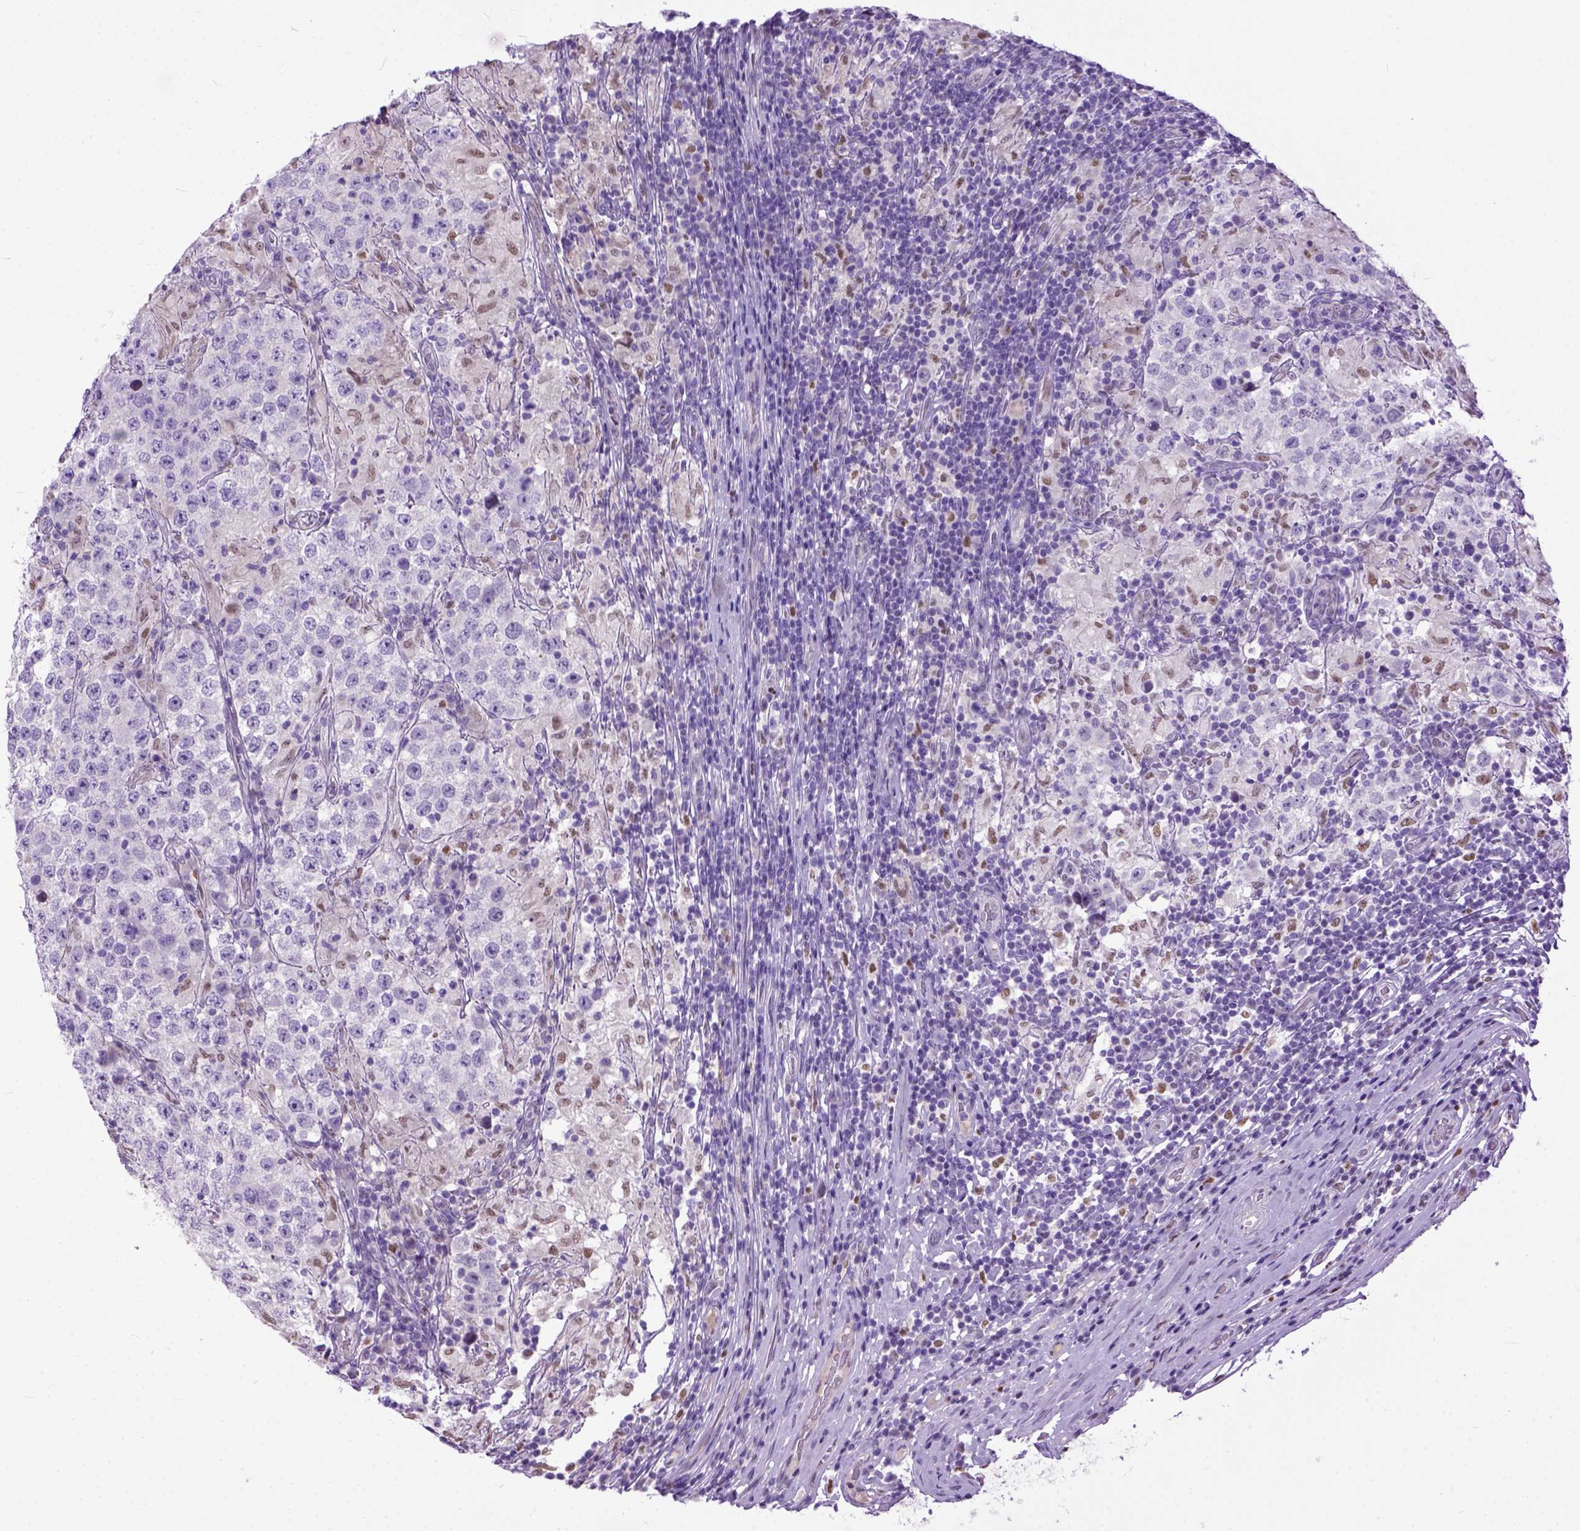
{"staining": {"intensity": "negative", "quantity": "none", "location": "none"}, "tissue": "testis cancer", "cell_type": "Tumor cells", "image_type": "cancer", "snomed": [{"axis": "morphology", "description": "Seminoma, NOS"}, {"axis": "morphology", "description": "Carcinoma, Embryonal, NOS"}, {"axis": "topography", "description": "Testis"}], "caption": "There is no significant positivity in tumor cells of testis cancer.", "gene": "CRB1", "patient": {"sex": "male", "age": 41}}